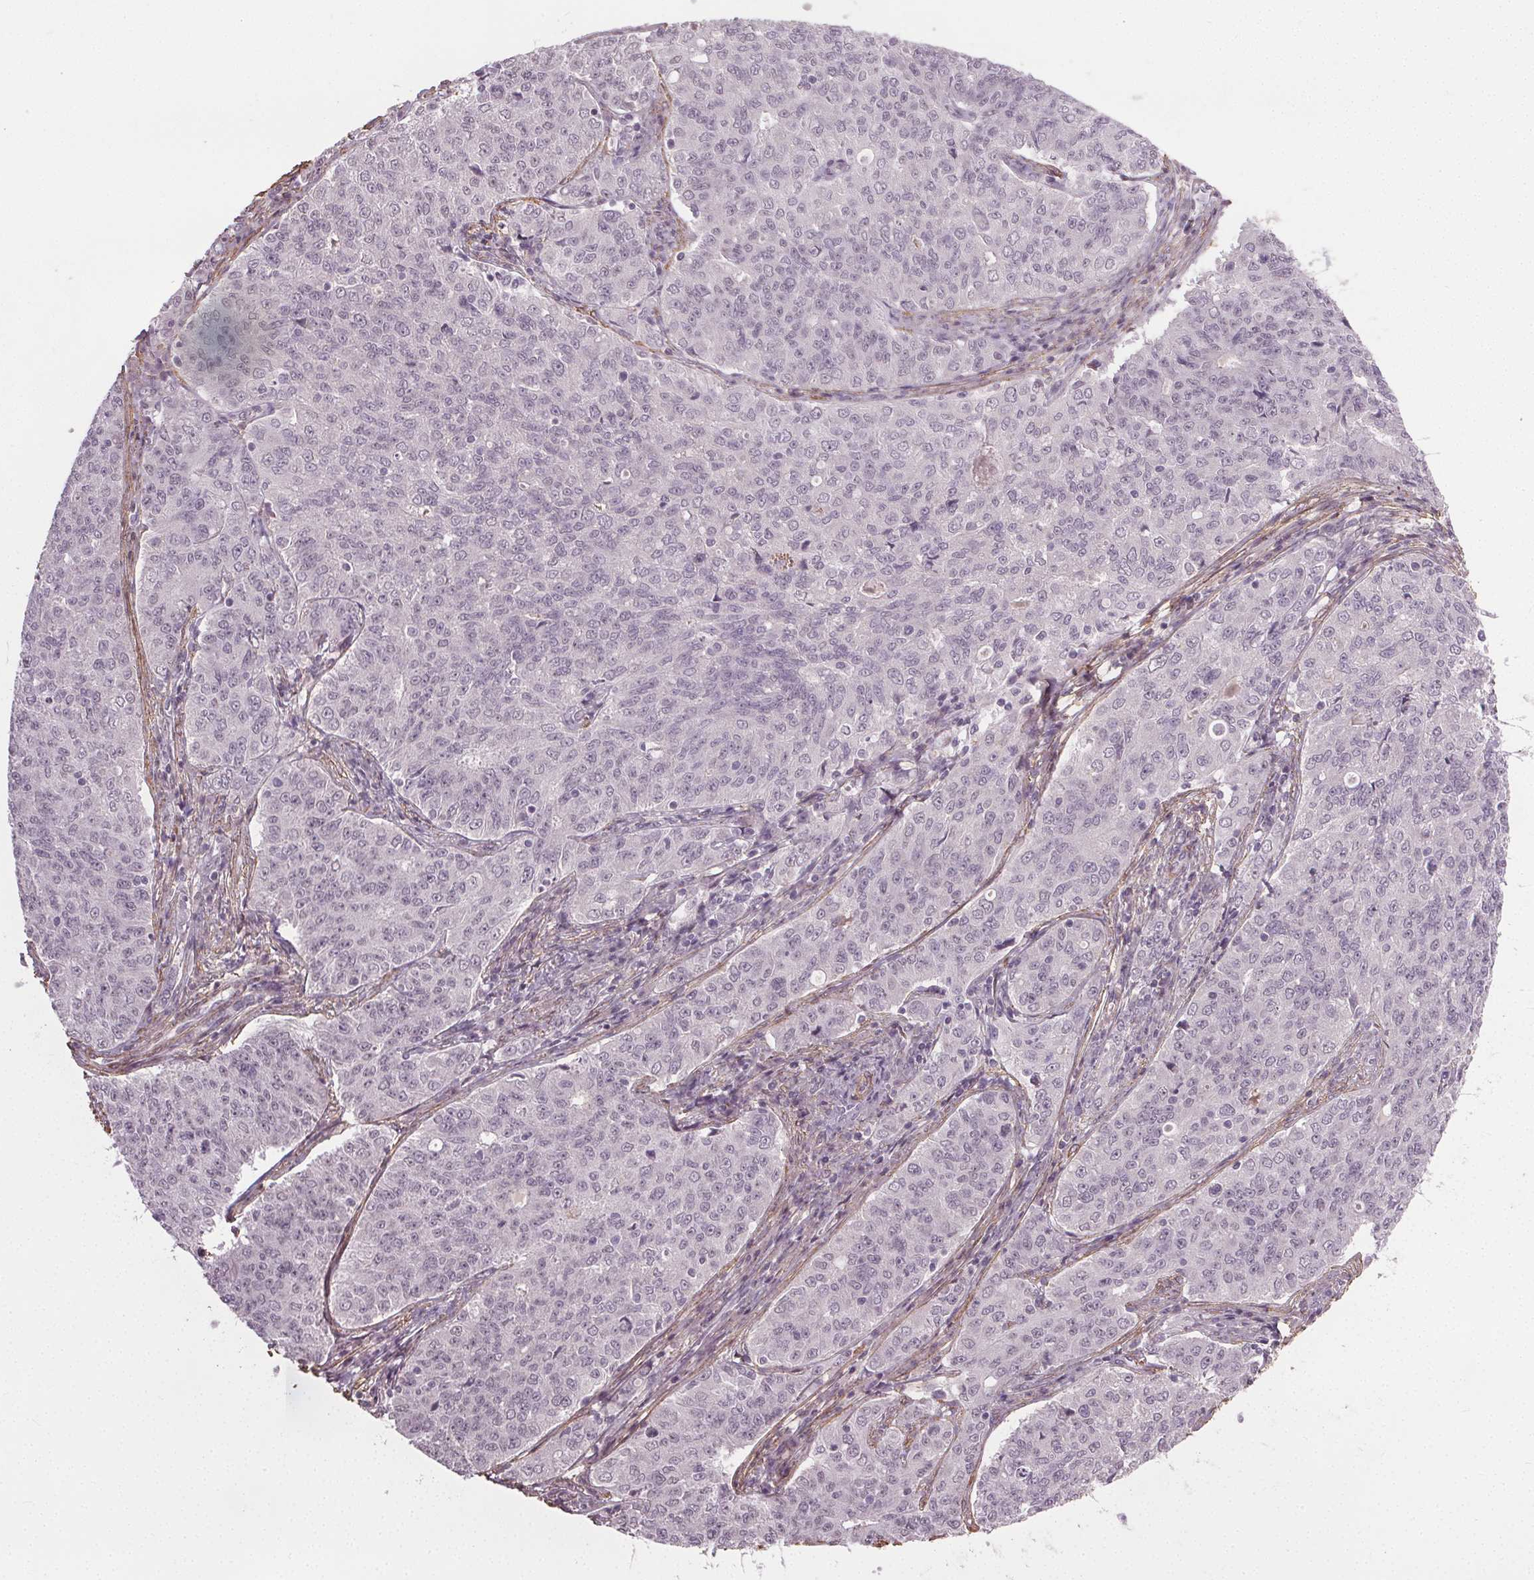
{"staining": {"intensity": "negative", "quantity": "none", "location": "none"}, "tissue": "endometrial cancer", "cell_type": "Tumor cells", "image_type": "cancer", "snomed": [{"axis": "morphology", "description": "Adenocarcinoma, NOS"}, {"axis": "topography", "description": "Endometrium"}], "caption": "This photomicrograph is of adenocarcinoma (endometrial) stained with immunohistochemistry (IHC) to label a protein in brown with the nuclei are counter-stained blue. There is no positivity in tumor cells.", "gene": "PKP1", "patient": {"sex": "female", "age": 43}}